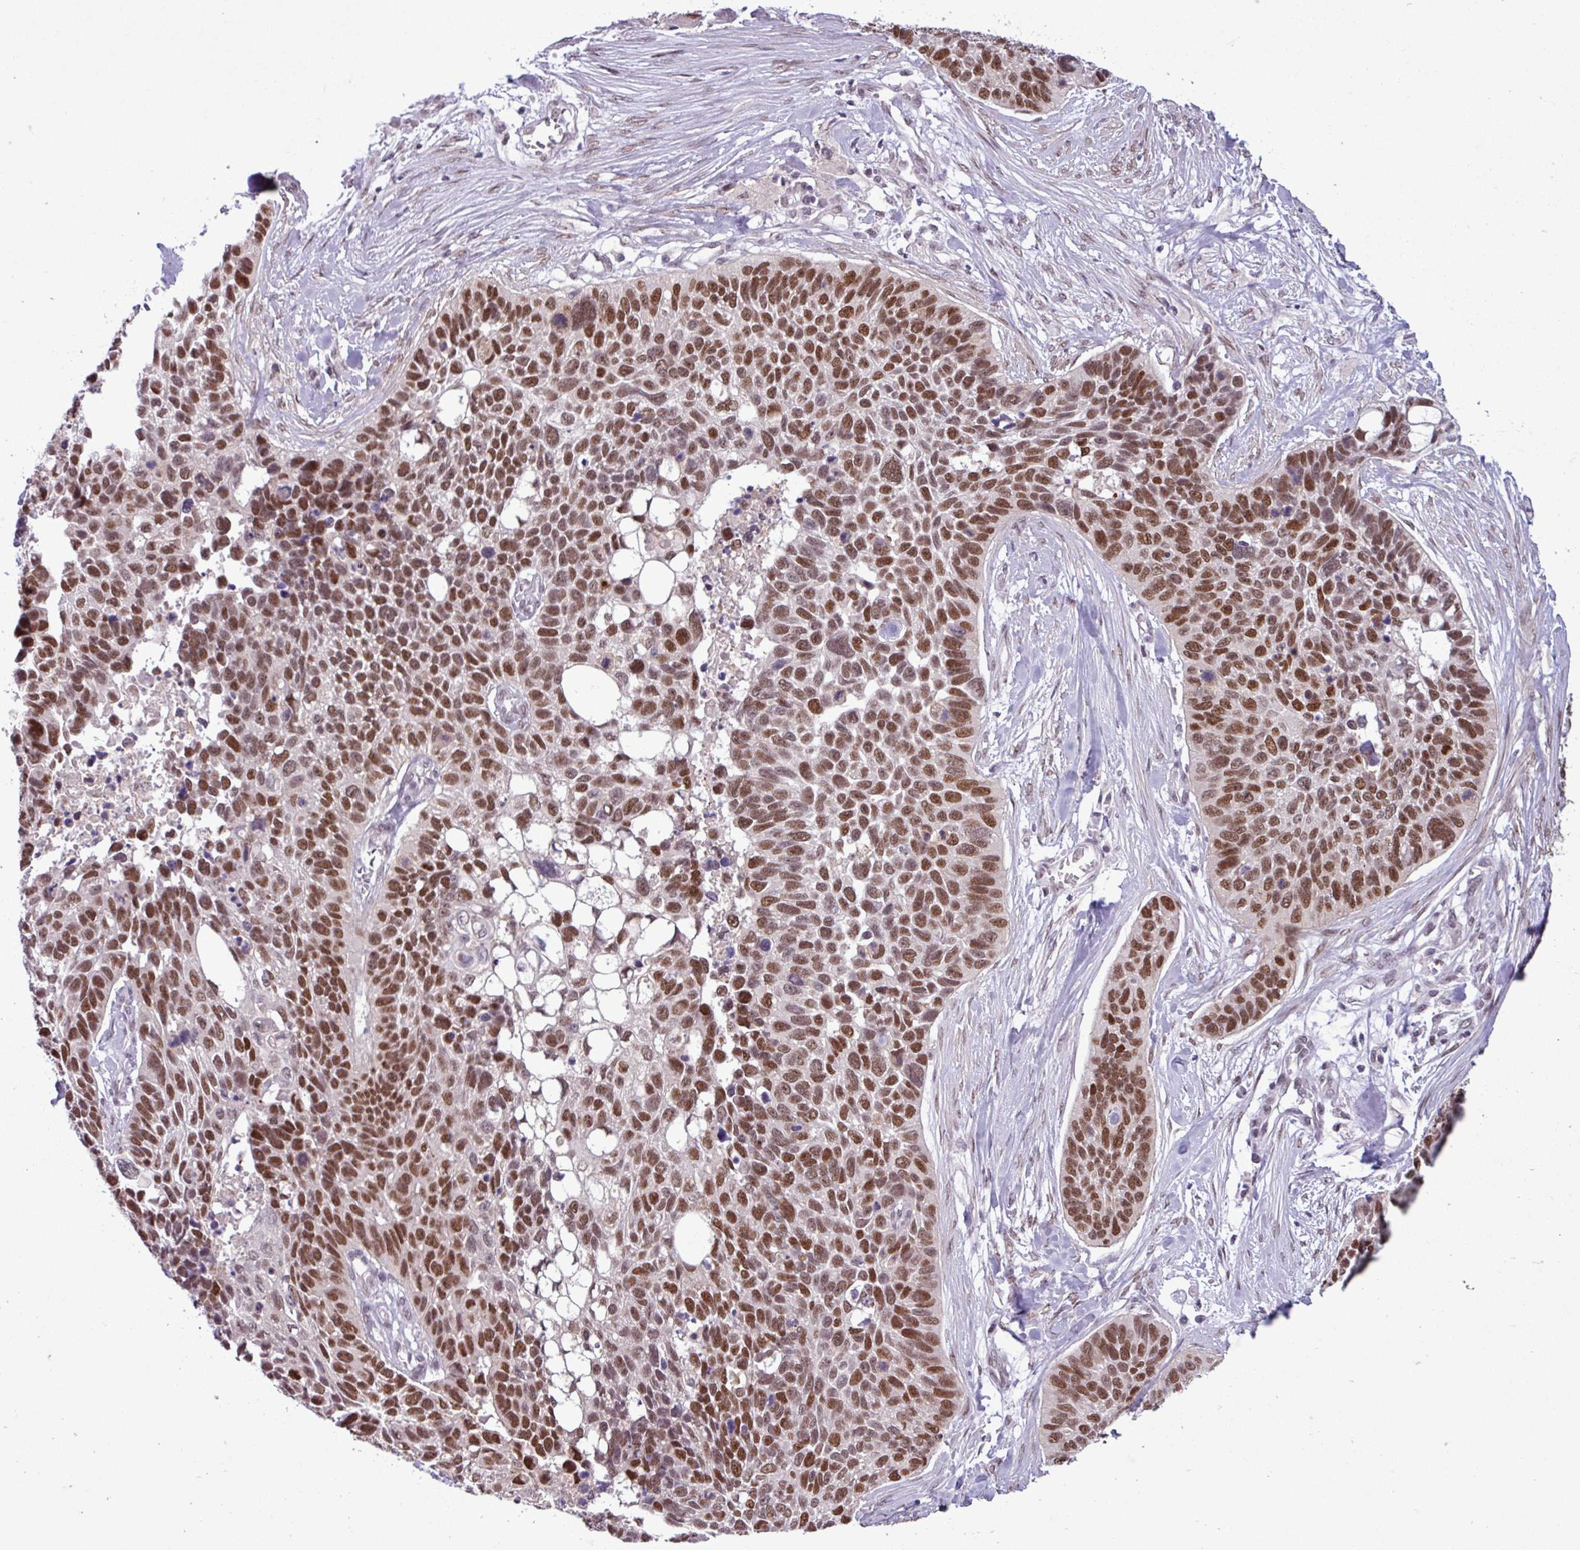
{"staining": {"intensity": "moderate", "quantity": ">75%", "location": "nuclear"}, "tissue": "lung cancer", "cell_type": "Tumor cells", "image_type": "cancer", "snomed": [{"axis": "morphology", "description": "Squamous cell carcinoma, NOS"}, {"axis": "topography", "description": "Lung"}], "caption": "IHC staining of lung squamous cell carcinoma, which shows medium levels of moderate nuclear expression in about >75% of tumor cells indicating moderate nuclear protein staining. The staining was performed using DAB (3,3'-diaminobenzidine) (brown) for protein detection and nuclei were counterstained in hematoxylin (blue).", "gene": "NOTCH2", "patient": {"sex": "male", "age": 62}}